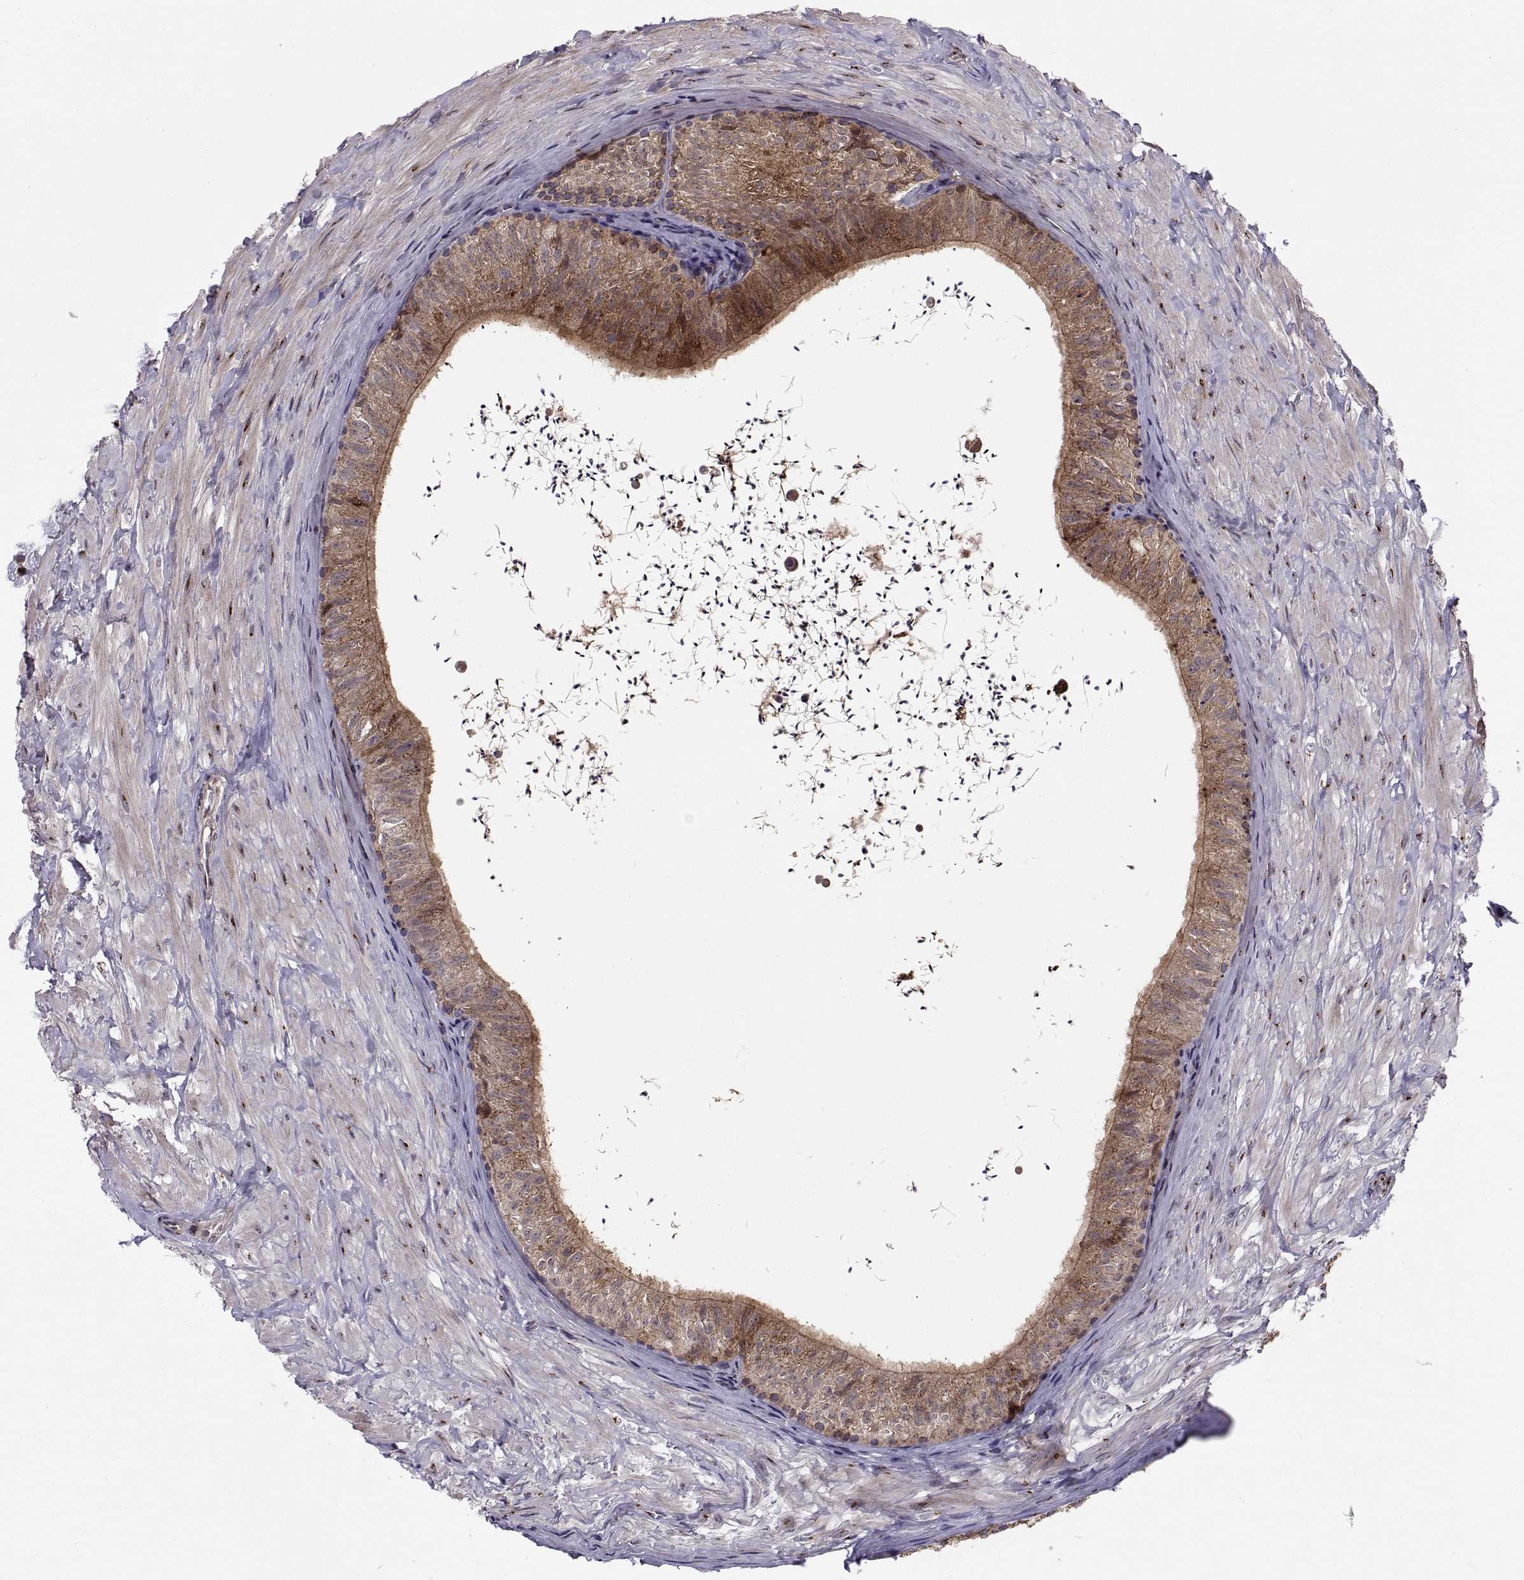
{"staining": {"intensity": "moderate", "quantity": ">75%", "location": "cytoplasmic/membranous"}, "tissue": "epididymis", "cell_type": "Glandular cells", "image_type": "normal", "snomed": [{"axis": "morphology", "description": "Normal tissue, NOS"}, {"axis": "topography", "description": "Epididymis"}], "caption": "Moderate cytoplasmic/membranous staining for a protein is appreciated in about >75% of glandular cells of normal epididymis using IHC.", "gene": "TESC", "patient": {"sex": "male", "age": 32}}